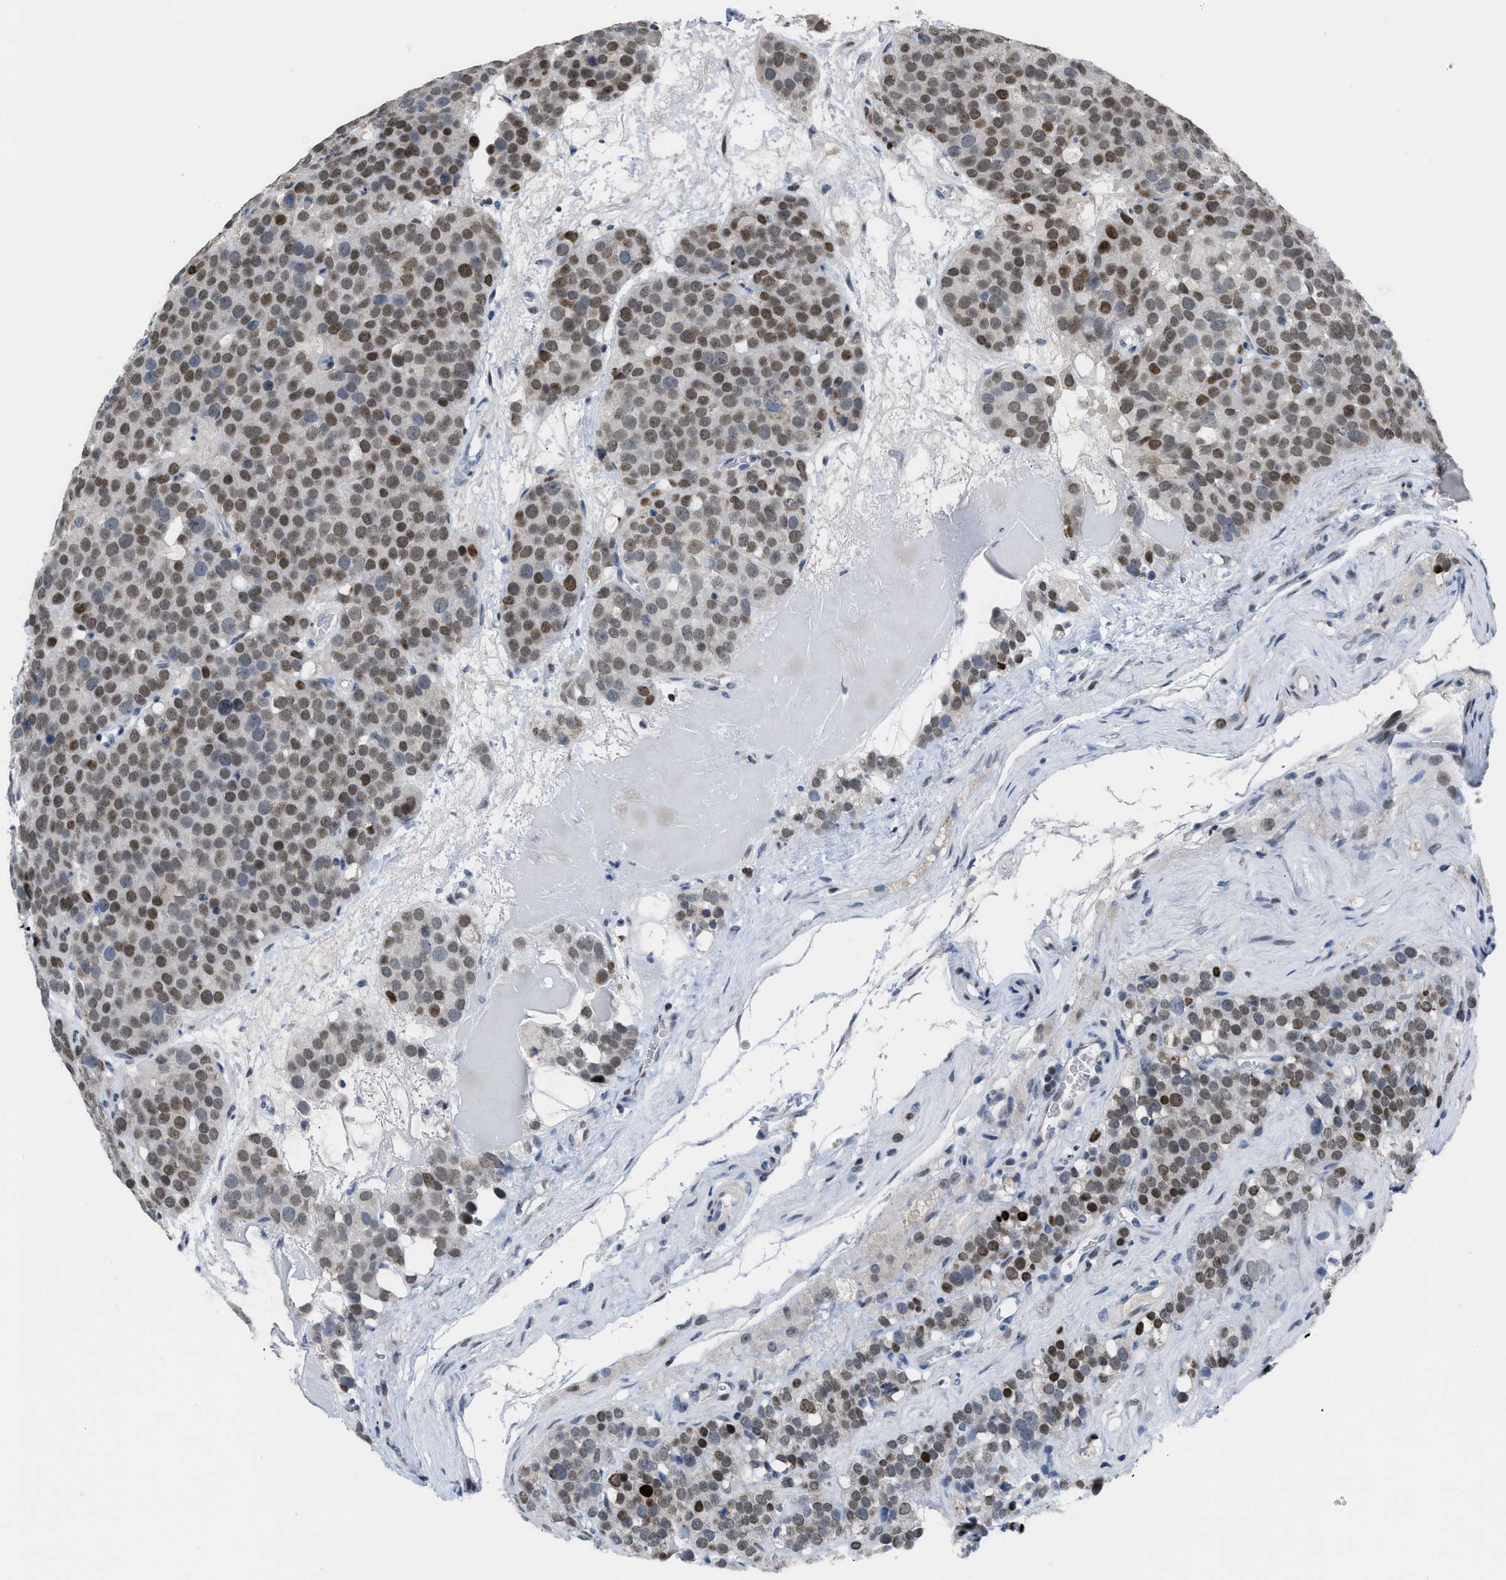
{"staining": {"intensity": "moderate", "quantity": ">75%", "location": "nuclear"}, "tissue": "testis cancer", "cell_type": "Tumor cells", "image_type": "cancer", "snomed": [{"axis": "morphology", "description": "Seminoma, NOS"}, {"axis": "topography", "description": "Testis"}], "caption": "This is a micrograph of IHC staining of testis cancer, which shows moderate positivity in the nuclear of tumor cells.", "gene": "SETDB1", "patient": {"sex": "male", "age": 71}}